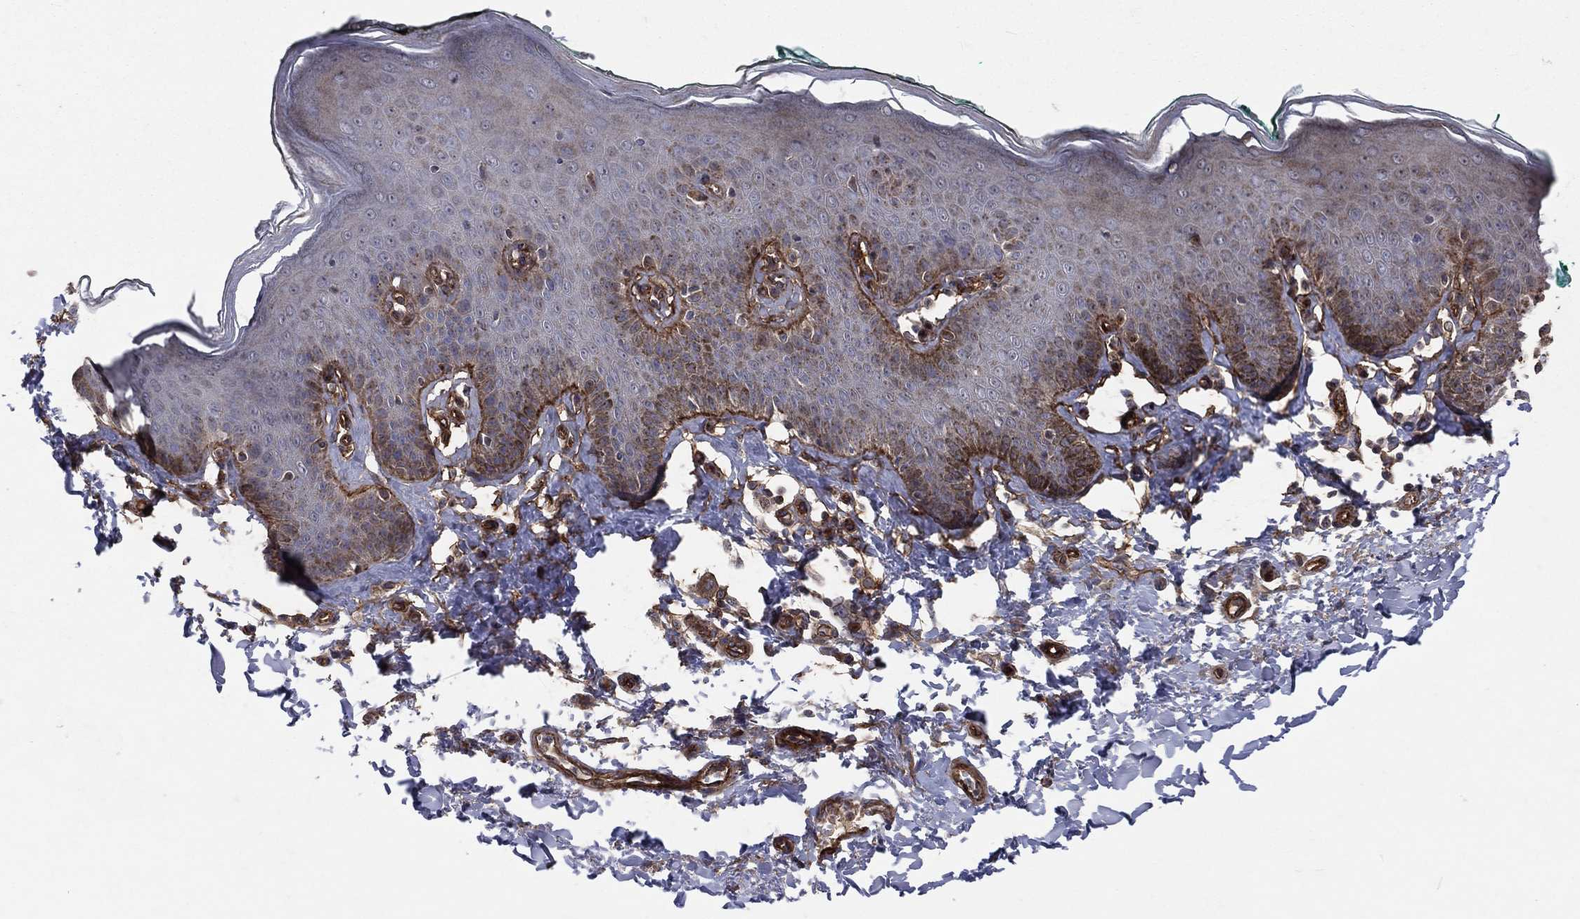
{"staining": {"intensity": "moderate", "quantity": "<25%", "location": "cytoplasmic/membranous"}, "tissue": "vagina", "cell_type": "Squamous epithelial cells", "image_type": "normal", "snomed": [{"axis": "morphology", "description": "Normal tissue, NOS"}, {"axis": "topography", "description": "Vagina"}], "caption": "A brown stain highlights moderate cytoplasmic/membranous positivity of a protein in squamous epithelial cells of unremarkable vagina.", "gene": "ENTPD1", "patient": {"sex": "female", "age": 66}}